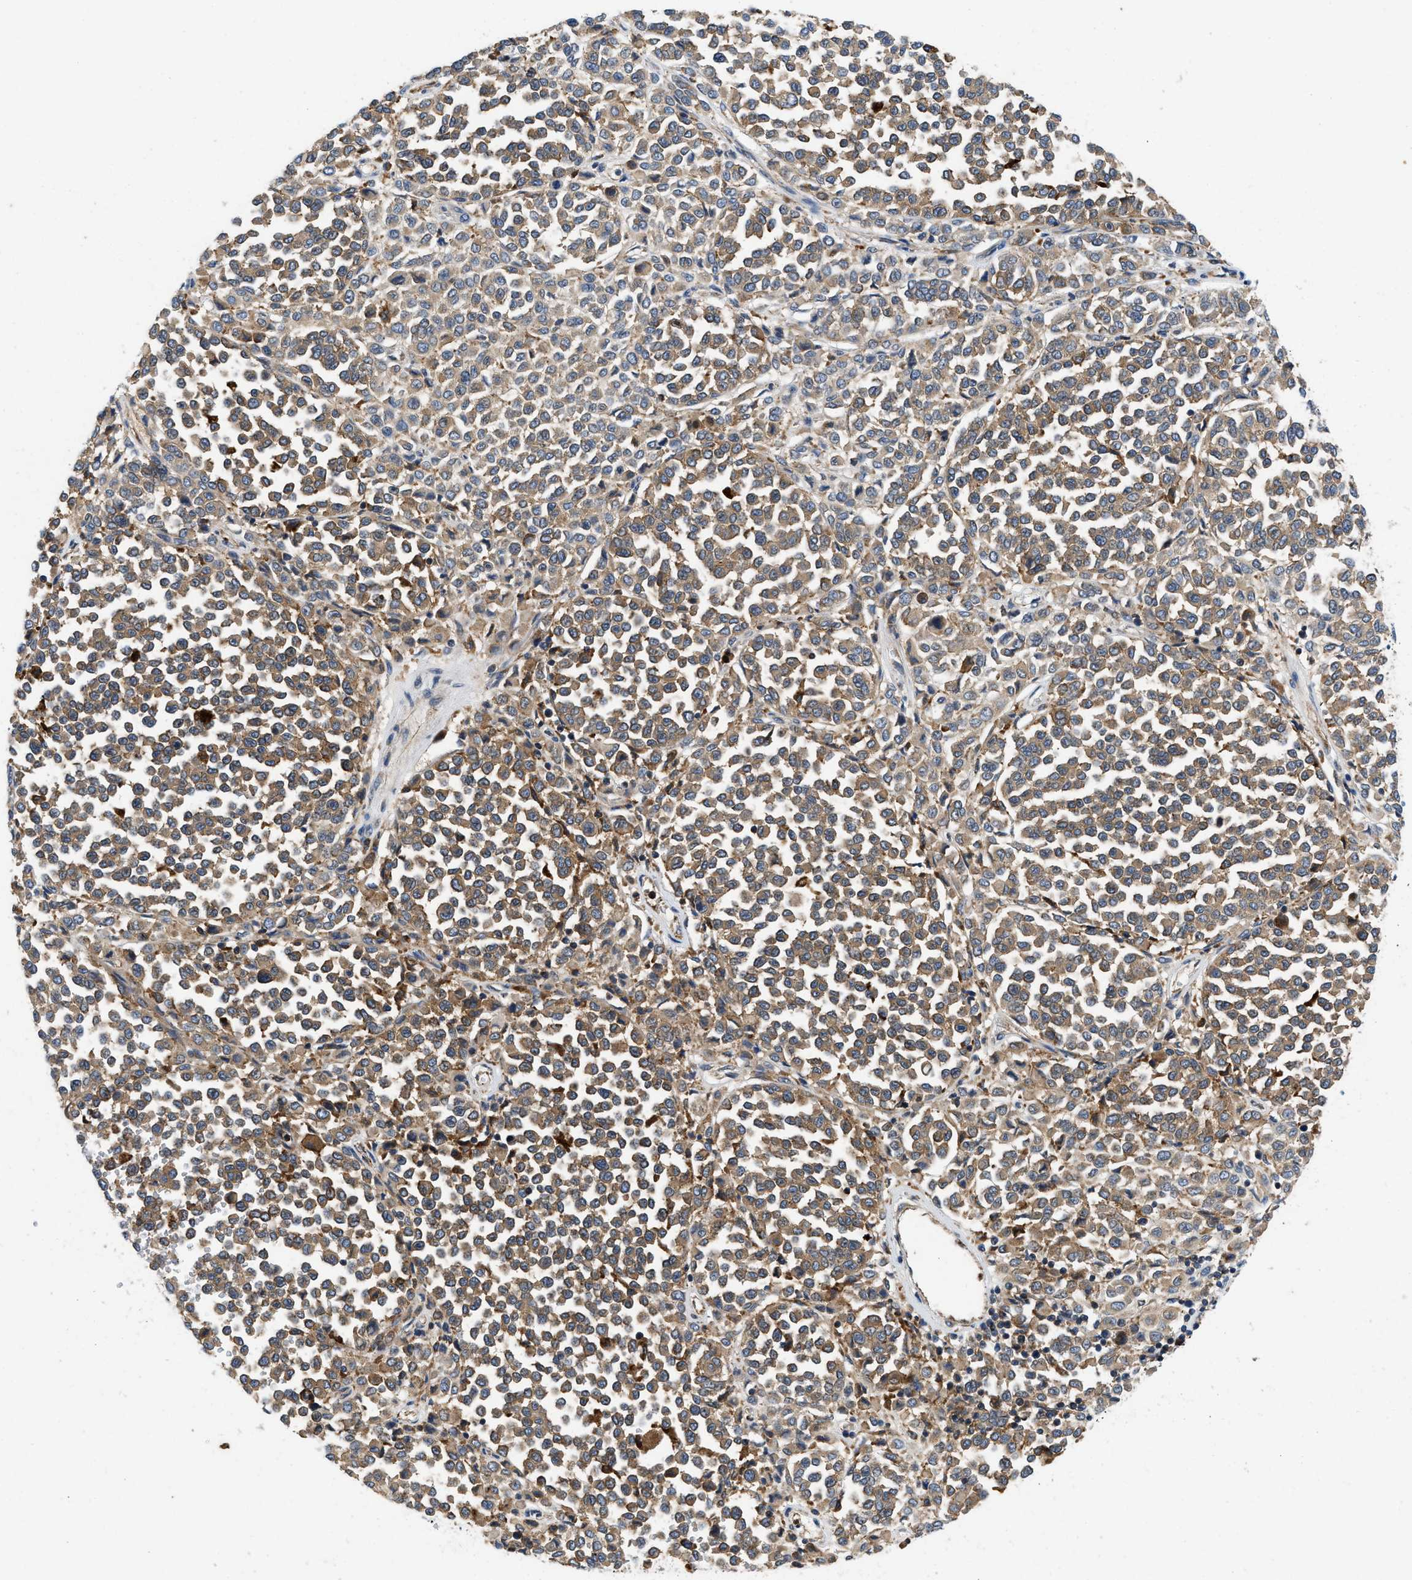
{"staining": {"intensity": "moderate", "quantity": ">75%", "location": "cytoplasmic/membranous"}, "tissue": "melanoma", "cell_type": "Tumor cells", "image_type": "cancer", "snomed": [{"axis": "morphology", "description": "Malignant melanoma, Metastatic site"}, {"axis": "topography", "description": "Pancreas"}], "caption": "Malignant melanoma (metastatic site) stained with a brown dye demonstrates moderate cytoplasmic/membranous positive staining in about >75% of tumor cells.", "gene": "ENPP4", "patient": {"sex": "female", "age": 30}}